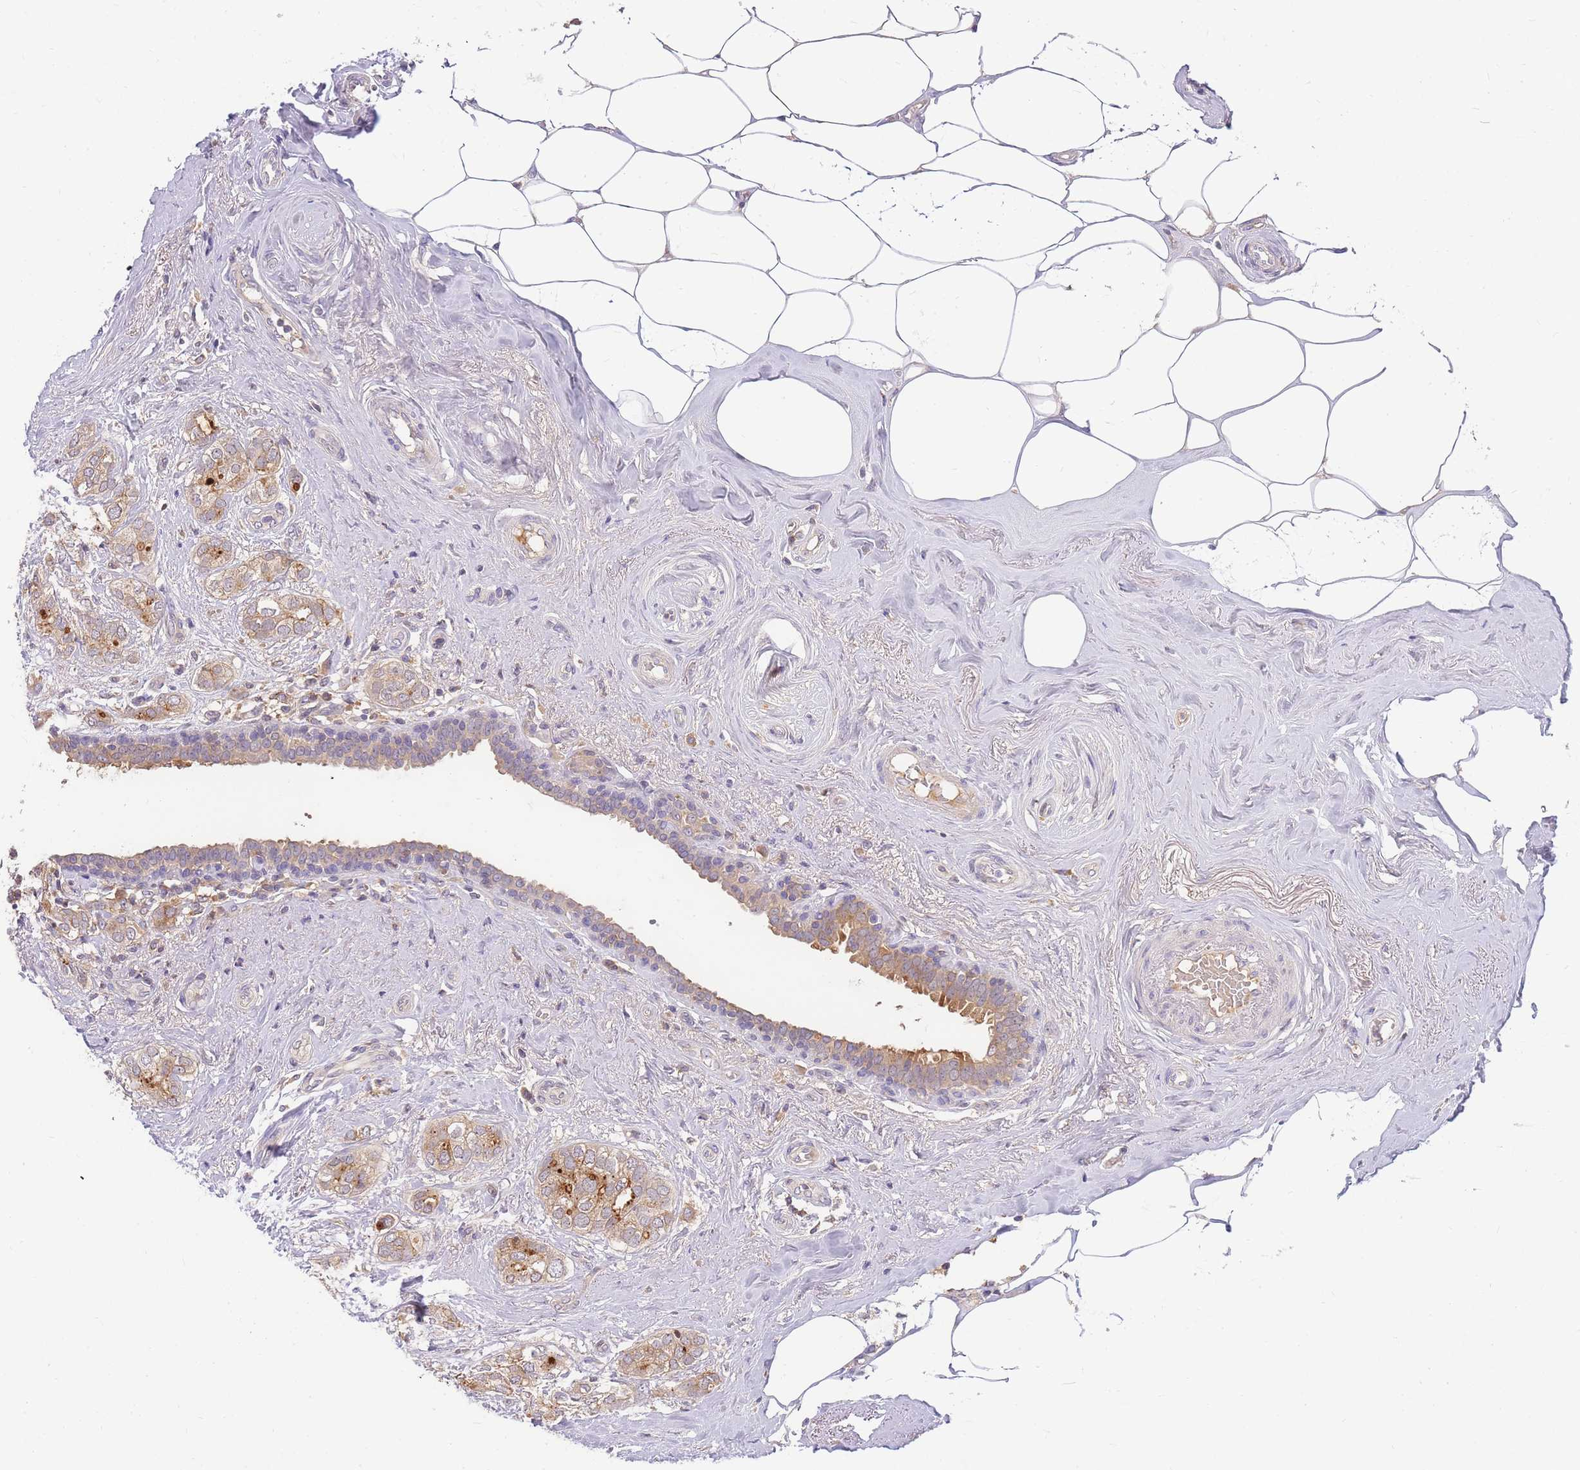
{"staining": {"intensity": "moderate", "quantity": "25%-75%", "location": "cytoplasmic/membranous"}, "tissue": "breast cancer", "cell_type": "Tumor cells", "image_type": "cancer", "snomed": [{"axis": "morphology", "description": "Duct carcinoma"}, {"axis": "topography", "description": "Breast"}], "caption": "A brown stain highlights moderate cytoplasmic/membranous positivity of a protein in human breast cancer tumor cells. (IHC, brightfield microscopy, high magnification).", "gene": "ZNF577", "patient": {"sex": "female", "age": 73}}